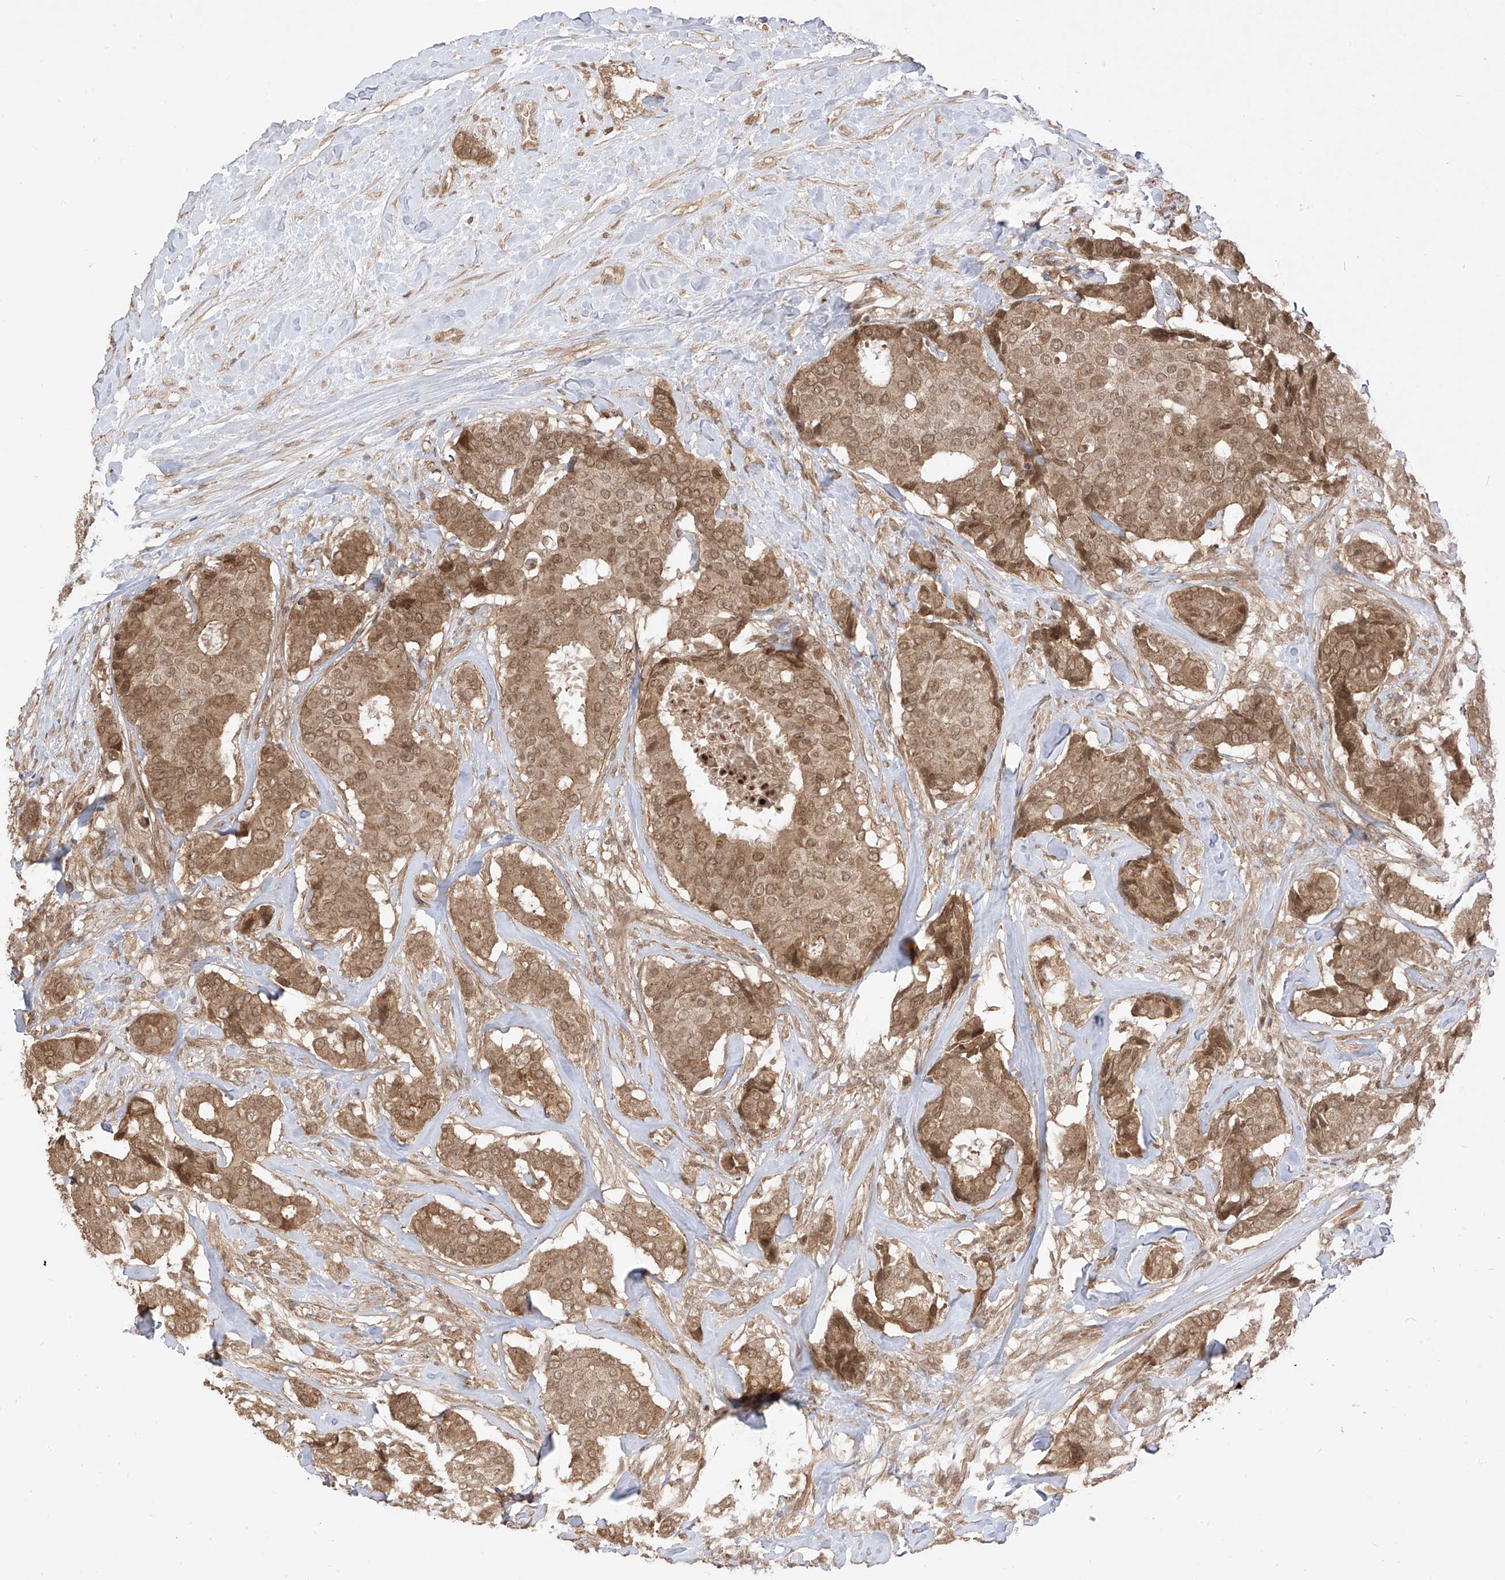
{"staining": {"intensity": "moderate", "quantity": ">75%", "location": "cytoplasmic/membranous,nuclear"}, "tissue": "breast cancer", "cell_type": "Tumor cells", "image_type": "cancer", "snomed": [{"axis": "morphology", "description": "Duct carcinoma"}, {"axis": "topography", "description": "Breast"}], "caption": "The micrograph reveals staining of breast intraductal carcinoma, revealing moderate cytoplasmic/membranous and nuclear protein positivity (brown color) within tumor cells.", "gene": "LCOR", "patient": {"sex": "female", "age": 75}}